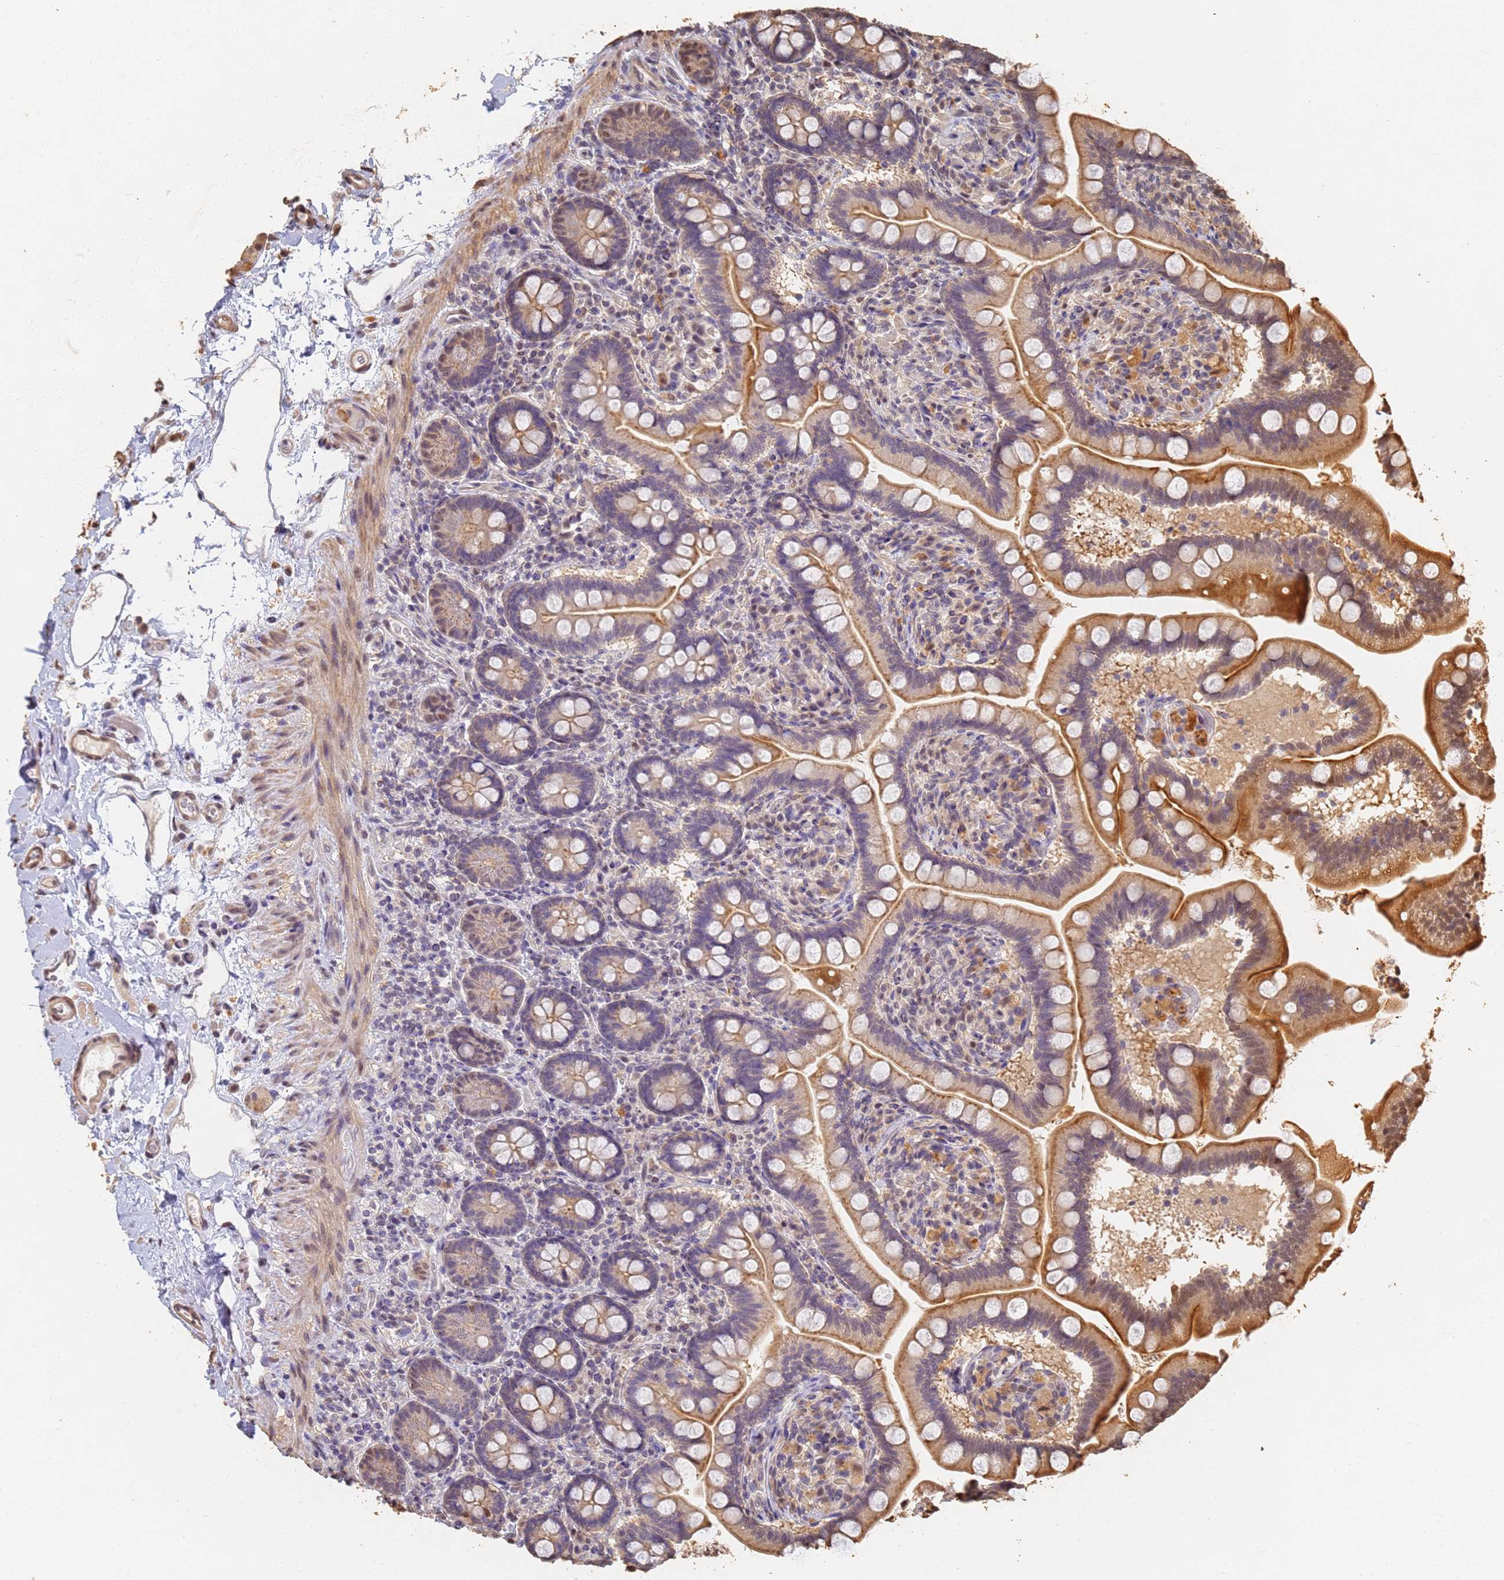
{"staining": {"intensity": "moderate", "quantity": "25%-75%", "location": "cytoplasmic/membranous"}, "tissue": "small intestine", "cell_type": "Glandular cells", "image_type": "normal", "snomed": [{"axis": "morphology", "description": "Normal tissue, NOS"}, {"axis": "topography", "description": "Small intestine"}], "caption": "Protein expression analysis of unremarkable small intestine displays moderate cytoplasmic/membranous expression in approximately 25%-75% of glandular cells.", "gene": "JAK2", "patient": {"sex": "female", "age": 64}}